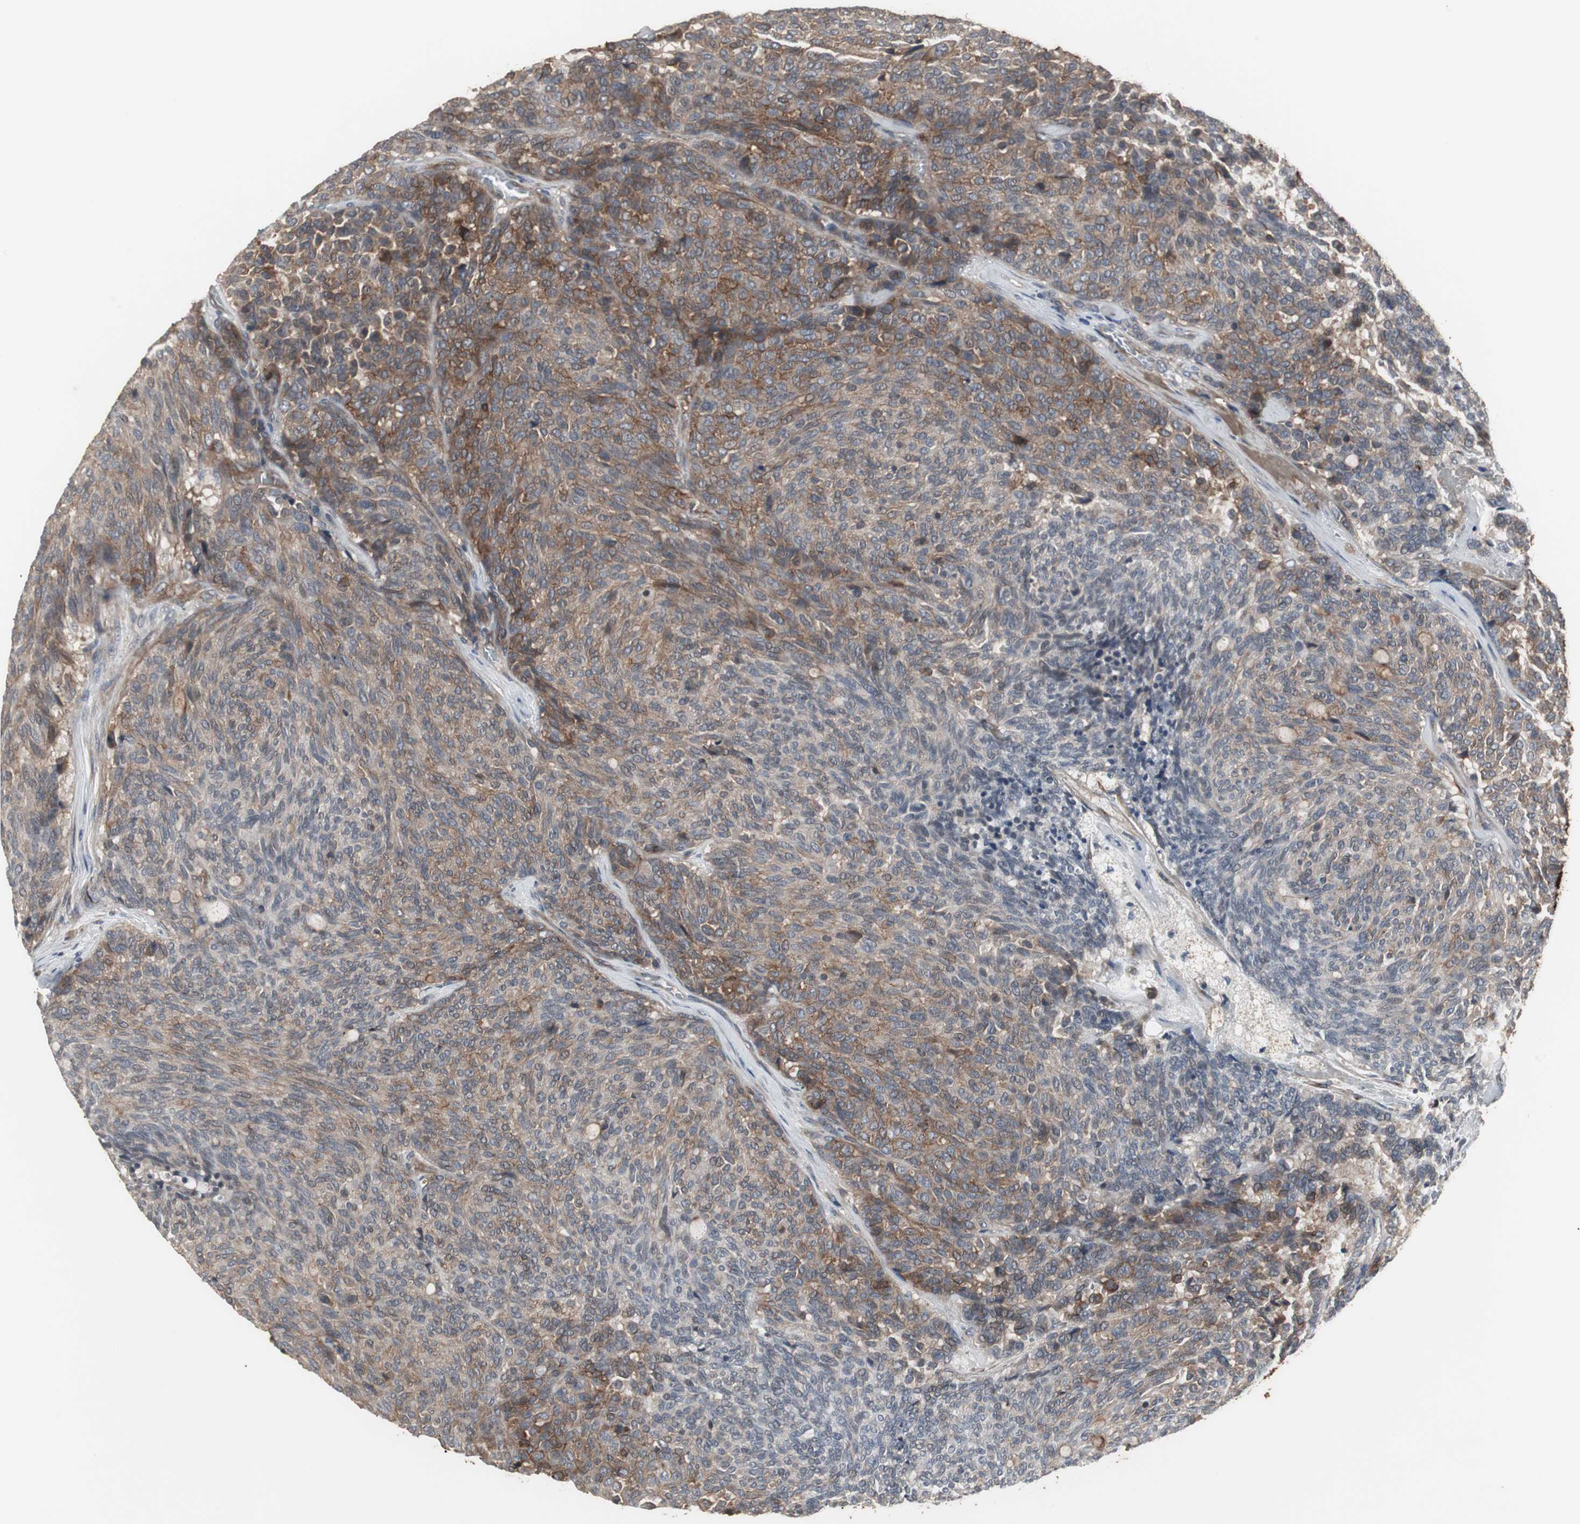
{"staining": {"intensity": "moderate", "quantity": ">75%", "location": "cytoplasmic/membranous"}, "tissue": "carcinoid", "cell_type": "Tumor cells", "image_type": "cancer", "snomed": [{"axis": "morphology", "description": "Carcinoid, malignant, NOS"}, {"axis": "topography", "description": "Pancreas"}], "caption": "Immunohistochemical staining of human carcinoid (malignant) shows medium levels of moderate cytoplasmic/membranous protein staining in about >75% of tumor cells.", "gene": "ATP2B2", "patient": {"sex": "female", "age": 54}}